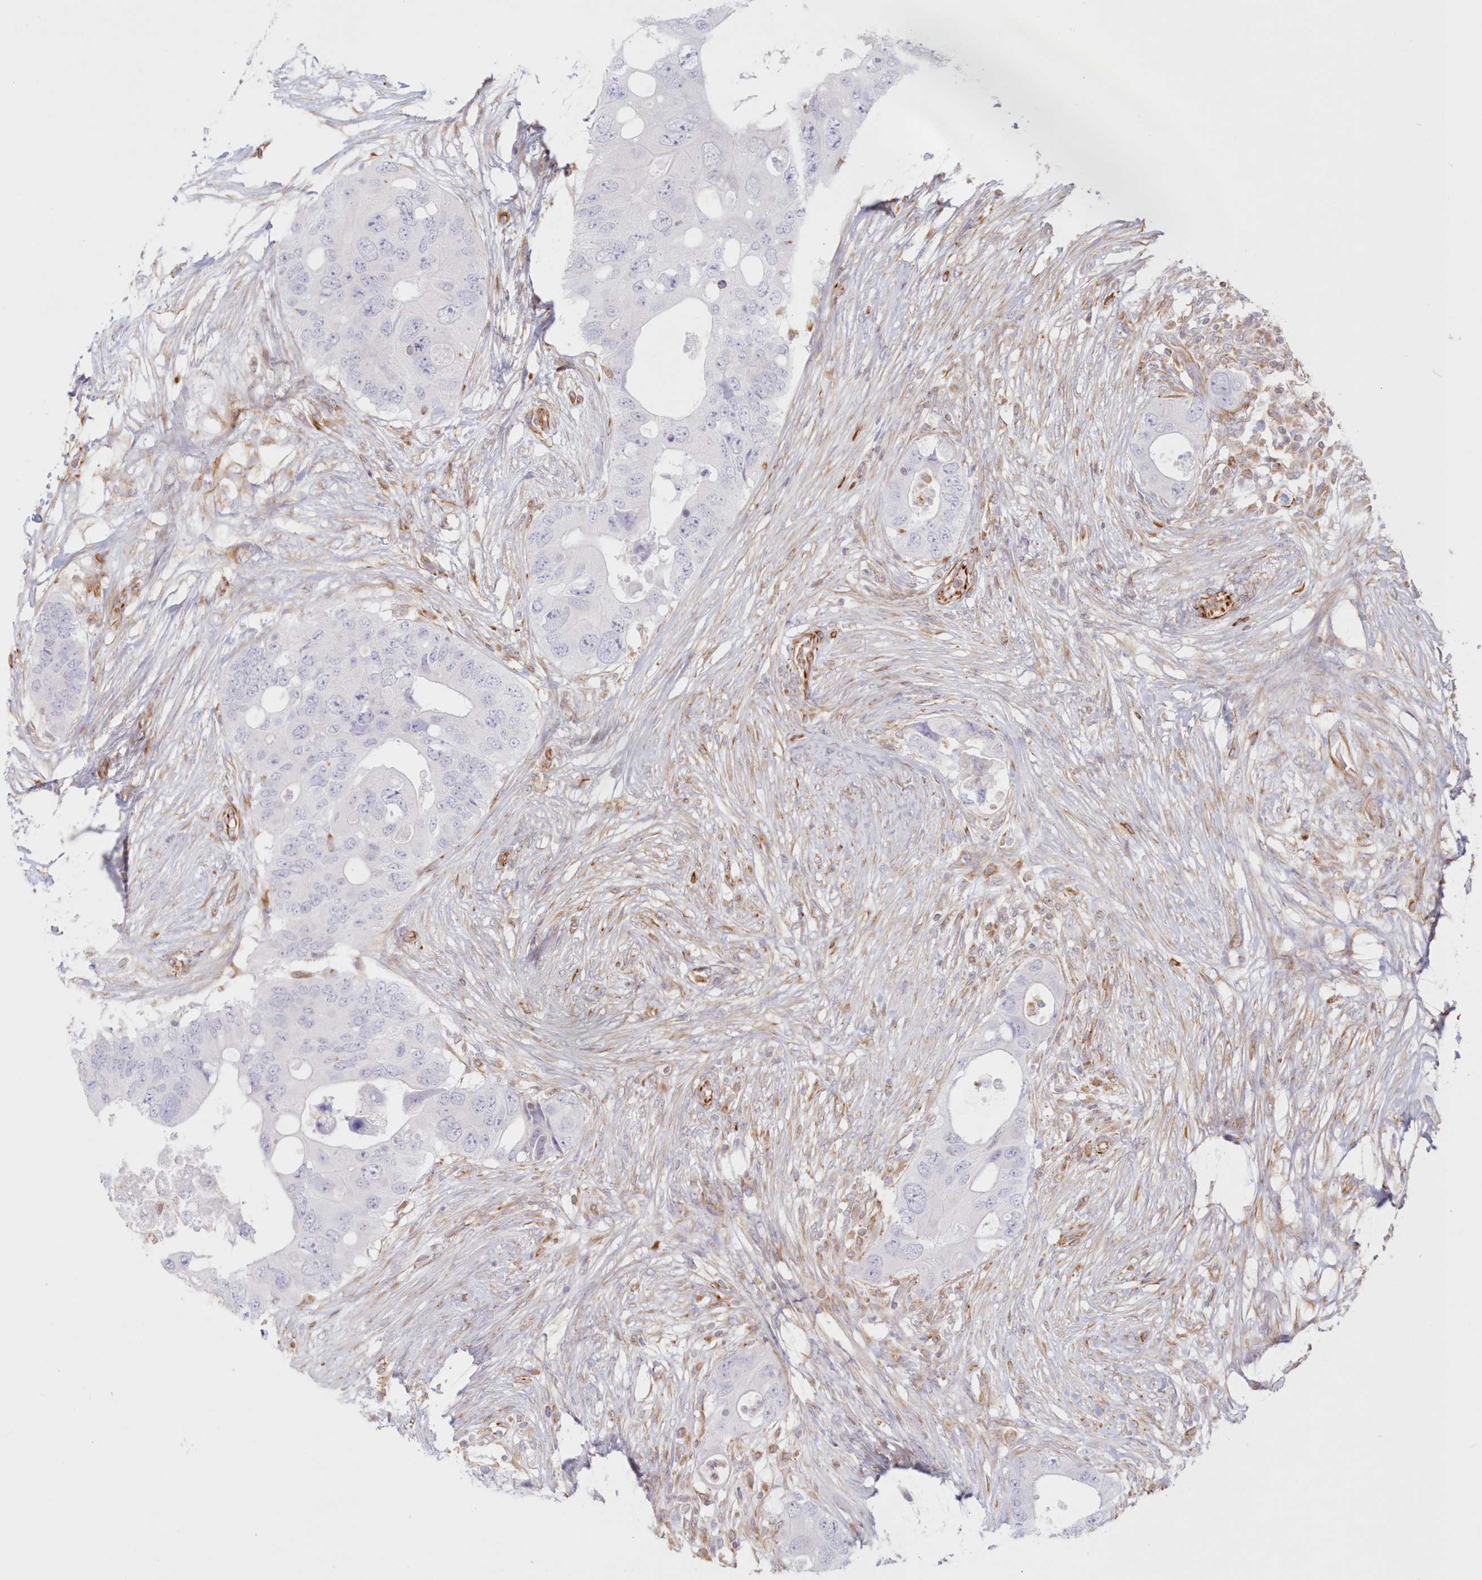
{"staining": {"intensity": "negative", "quantity": "none", "location": "none"}, "tissue": "colorectal cancer", "cell_type": "Tumor cells", "image_type": "cancer", "snomed": [{"axis": "morphology", "description": "Adenocarcinoma, NOS"}, {"axis": "topography", "description": "Colon"}], "caption": "Colorectal cancer (adenocarcinoma) stained for a protein using immunohistochemistry reveals no positivity tumor cells.", "gene": "DMRTB1", "patient": {"sex": "male", "age": 71}}